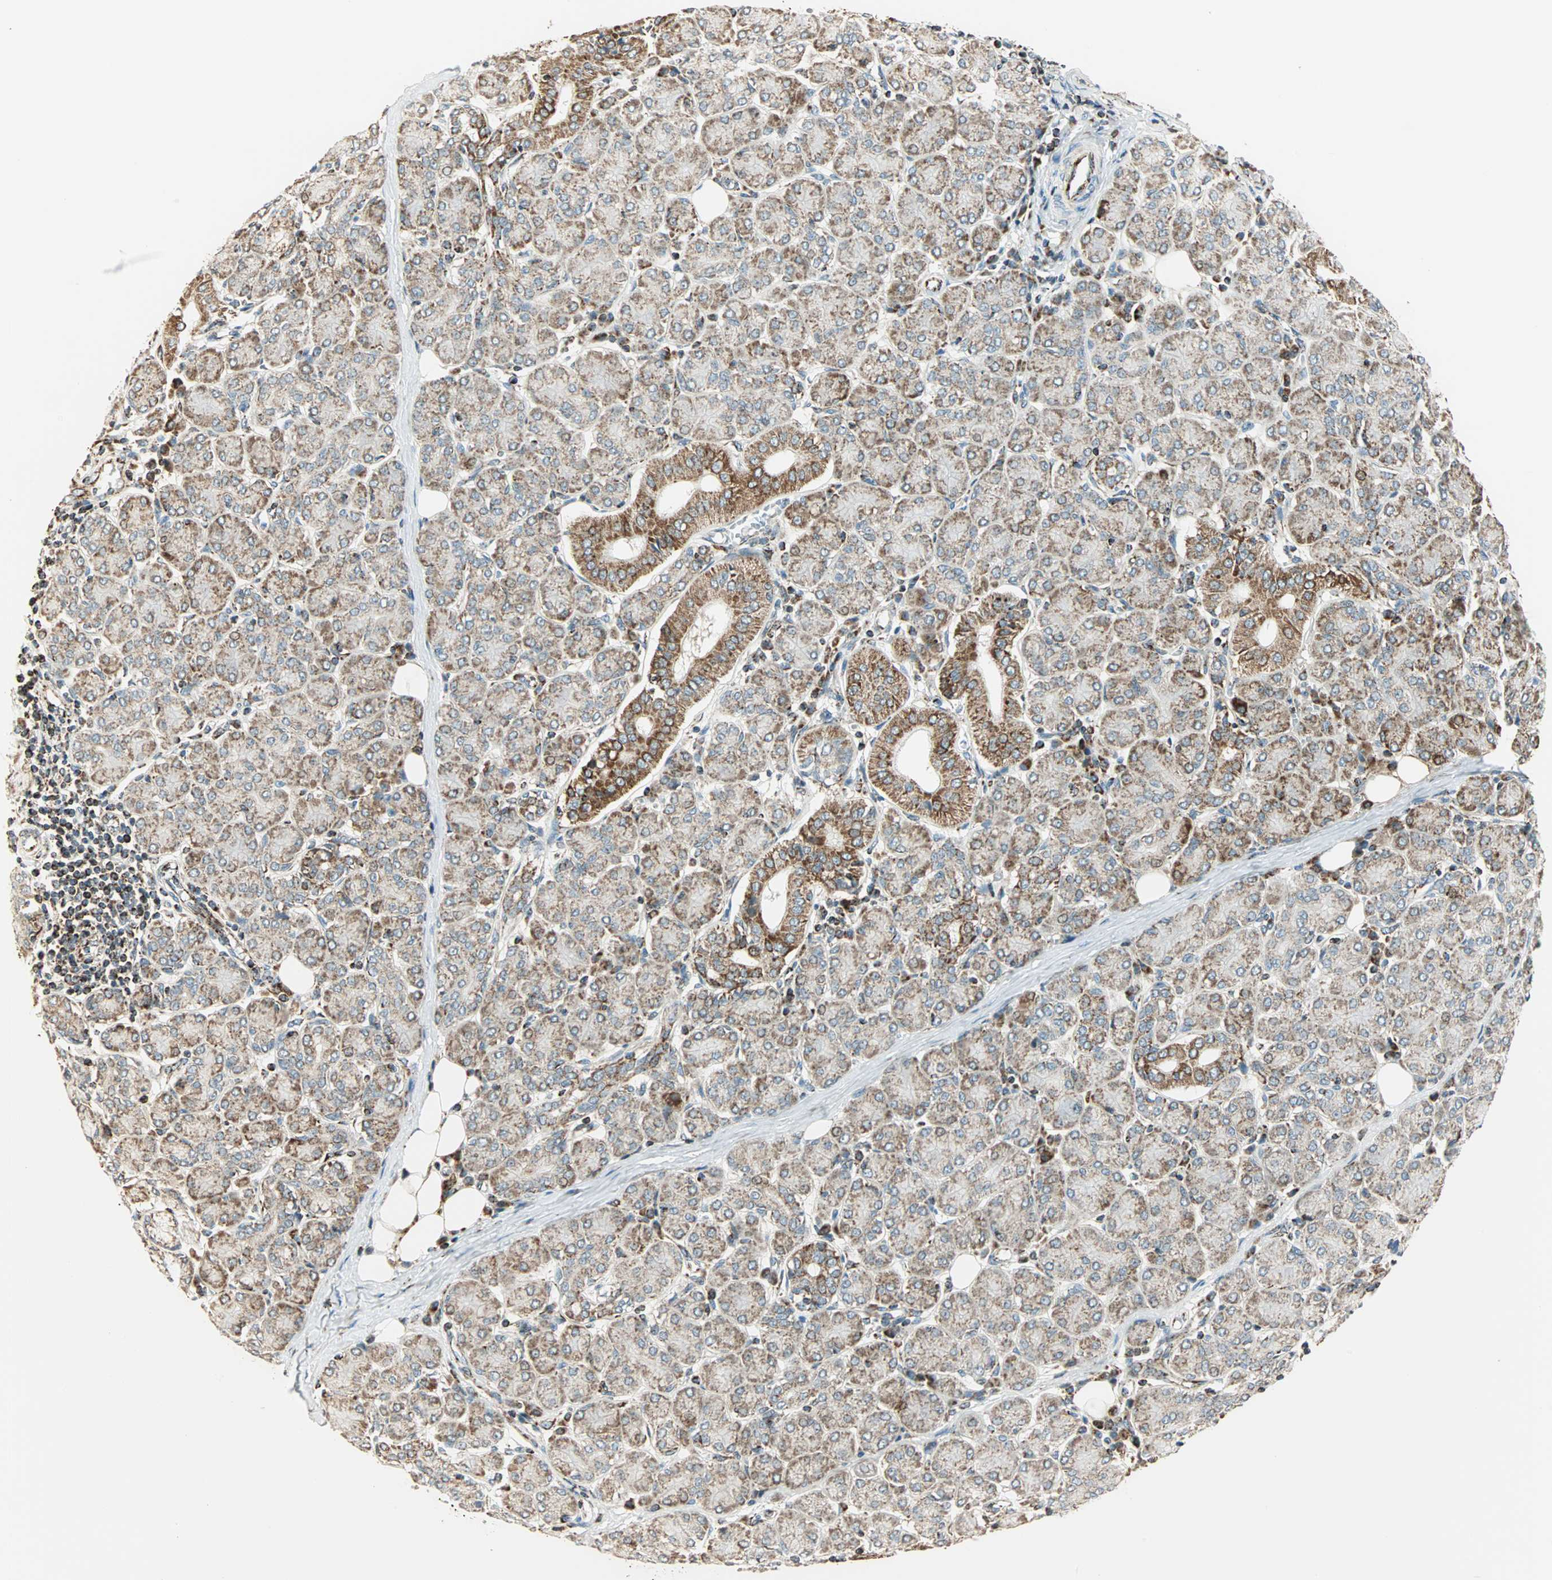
{"staining": {"intensity": "moderate", "quantity": ">75%", "location": "cytoplasmic/membranous"}, "tissue": "salivary gland", "cell_type": "Glandular cells", "image_type": "normal", "snomed": [{"axis": "morphology", "description": "Normal tissue, NOS"}, {"axis": "morphology", "description": "Inflammation, NOS"}, {"axis": "topography", "description": "Lymph node"}, {"axis": "topography", "description": "Salivary gland"}], "caption": "Salivary gland stained with a brown dye exhibits moderate cytoplasmic/membranous positive positivity in approximately >75% of glandular cells.", "gene": "SPRY4", "patient": {"sex": "male", "age": 3}}